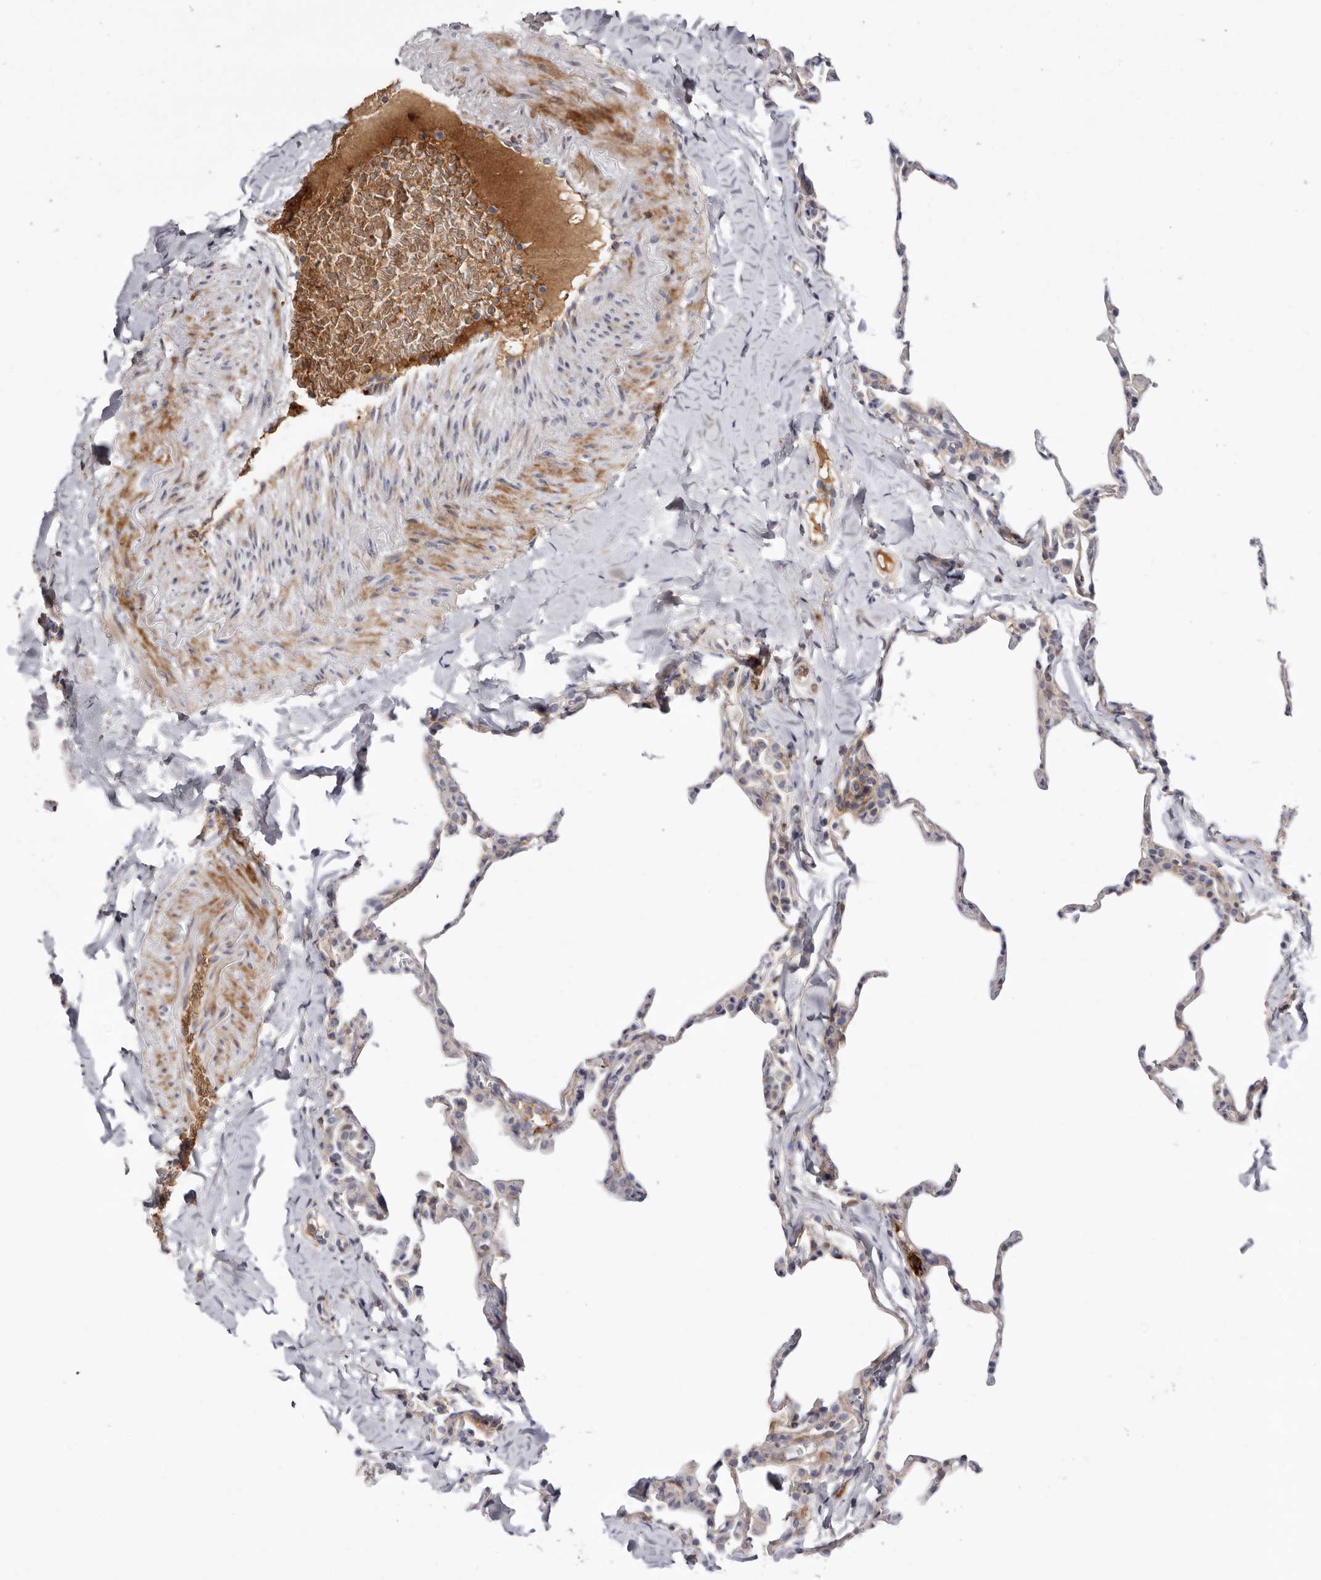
{"staining": {"intensity": "weak", "quantity": "25%-75%", "location": "cytoplasmic/membranous"}, "tissue": "lung", "cell_type": "Alveolar cells", "image_type": "normal", "snomed": [{"axis": "morphology", "description": "Normal tissue, NOS"}, {"axis": "topography", "description": "Lung"}], "caption": "Protein staining by immunohistochemistry (IHC) shows weak cytoplasmic/membranous staining in approximately 25%-75% of alveolar cells in normal lung.", "gene": "LMLN", "patient": {"sex": "male", "age": 20}}